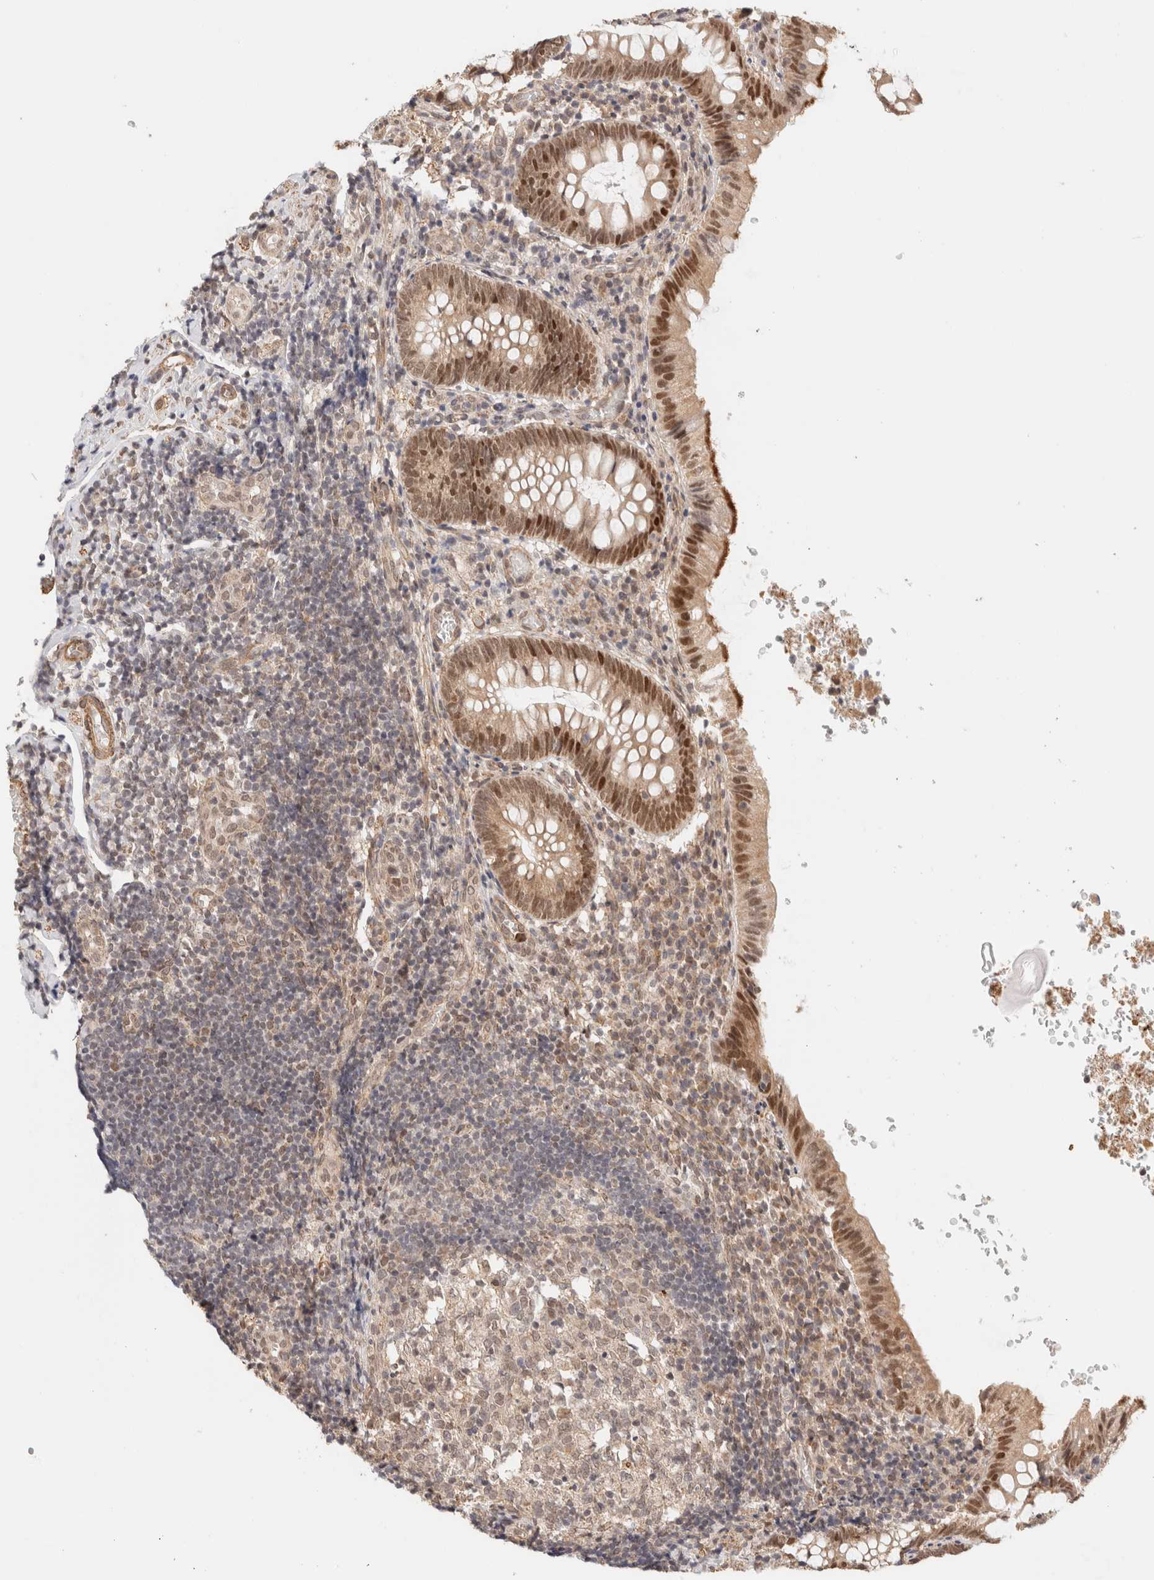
{"staining": {"intensity": "strong", "quantity": "25%-75%", "location": "cytoplasmic/membranous,nuclear"}, "tissue": "appendix", "cell_type": "Glandular cells", "image_type": "normal", "snomed": [{"axis": "morphology", "description": "Normal tissue, NOS"}, {"axis": "topography", "description": "Appendix"}], "caption": "Approximately 25%-75% of glandular cells in normal appendix display strong cytoplasmic/membranous,nuclear protein staining as visualized by brown immunohistochemical staining.", "gene": "BRPF3", "patient": {"sex": "male", "age": 8}}